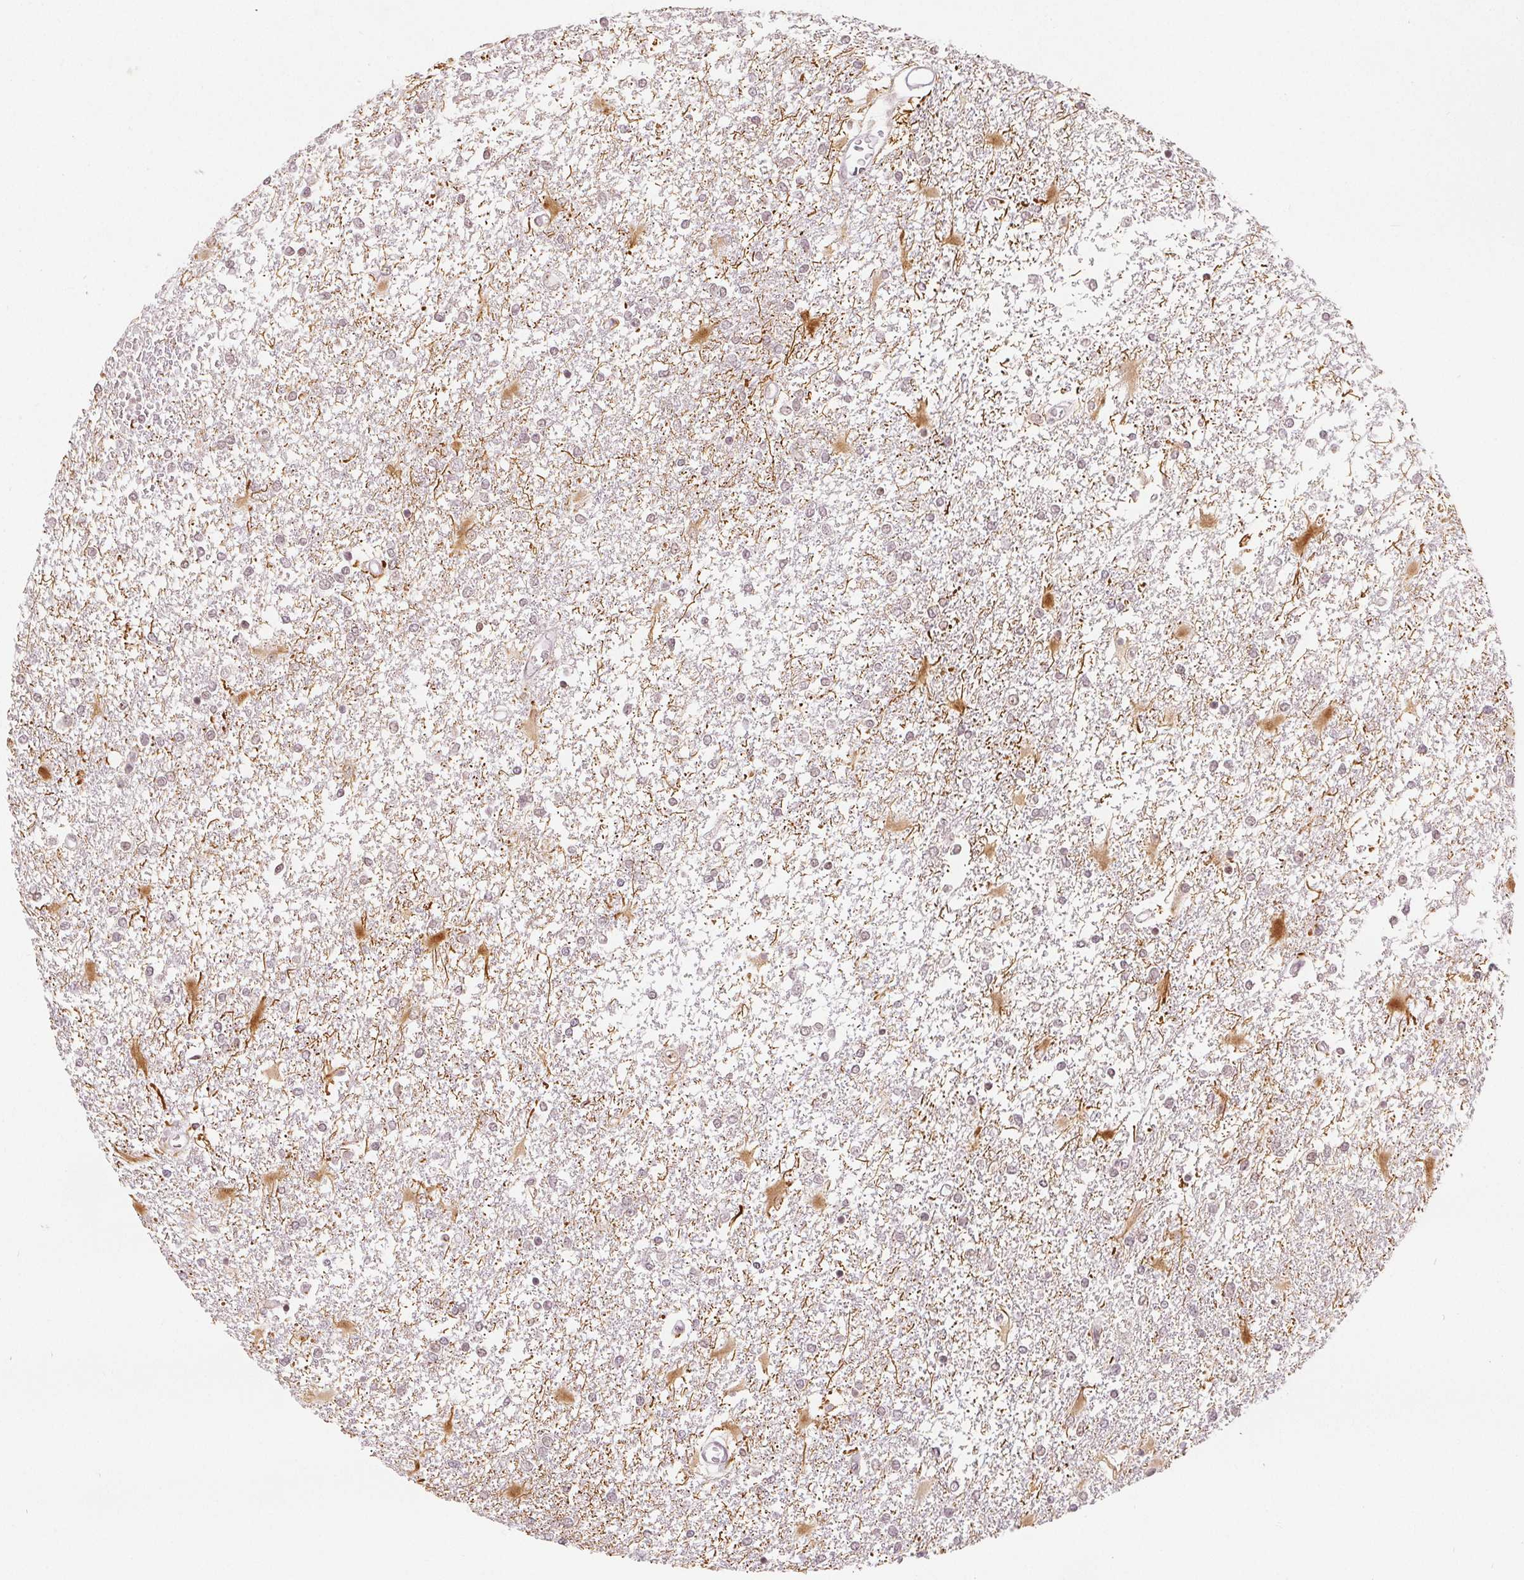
{"staining": {"intensity": "negative", "quantity": "none", "location": "none"}, "tissue": "glioma", "cell_type": "Tumor cells", "image_type": "cancer", "snomed": [{"axis": "morphology", "description": "Glioma, malignant, High grade"}, {"axis": "topography", "description": "Cerebral cortex"}], "caption": "This histopathology image is of malignant glioma (high-grade) stained with immunohistochemistry to label a protein in brown with the nuclei are counter-stained blue. There is no positivity in tumor cells.", "gene": "DEK", "patient": {"sex": "male", "age": 79}}